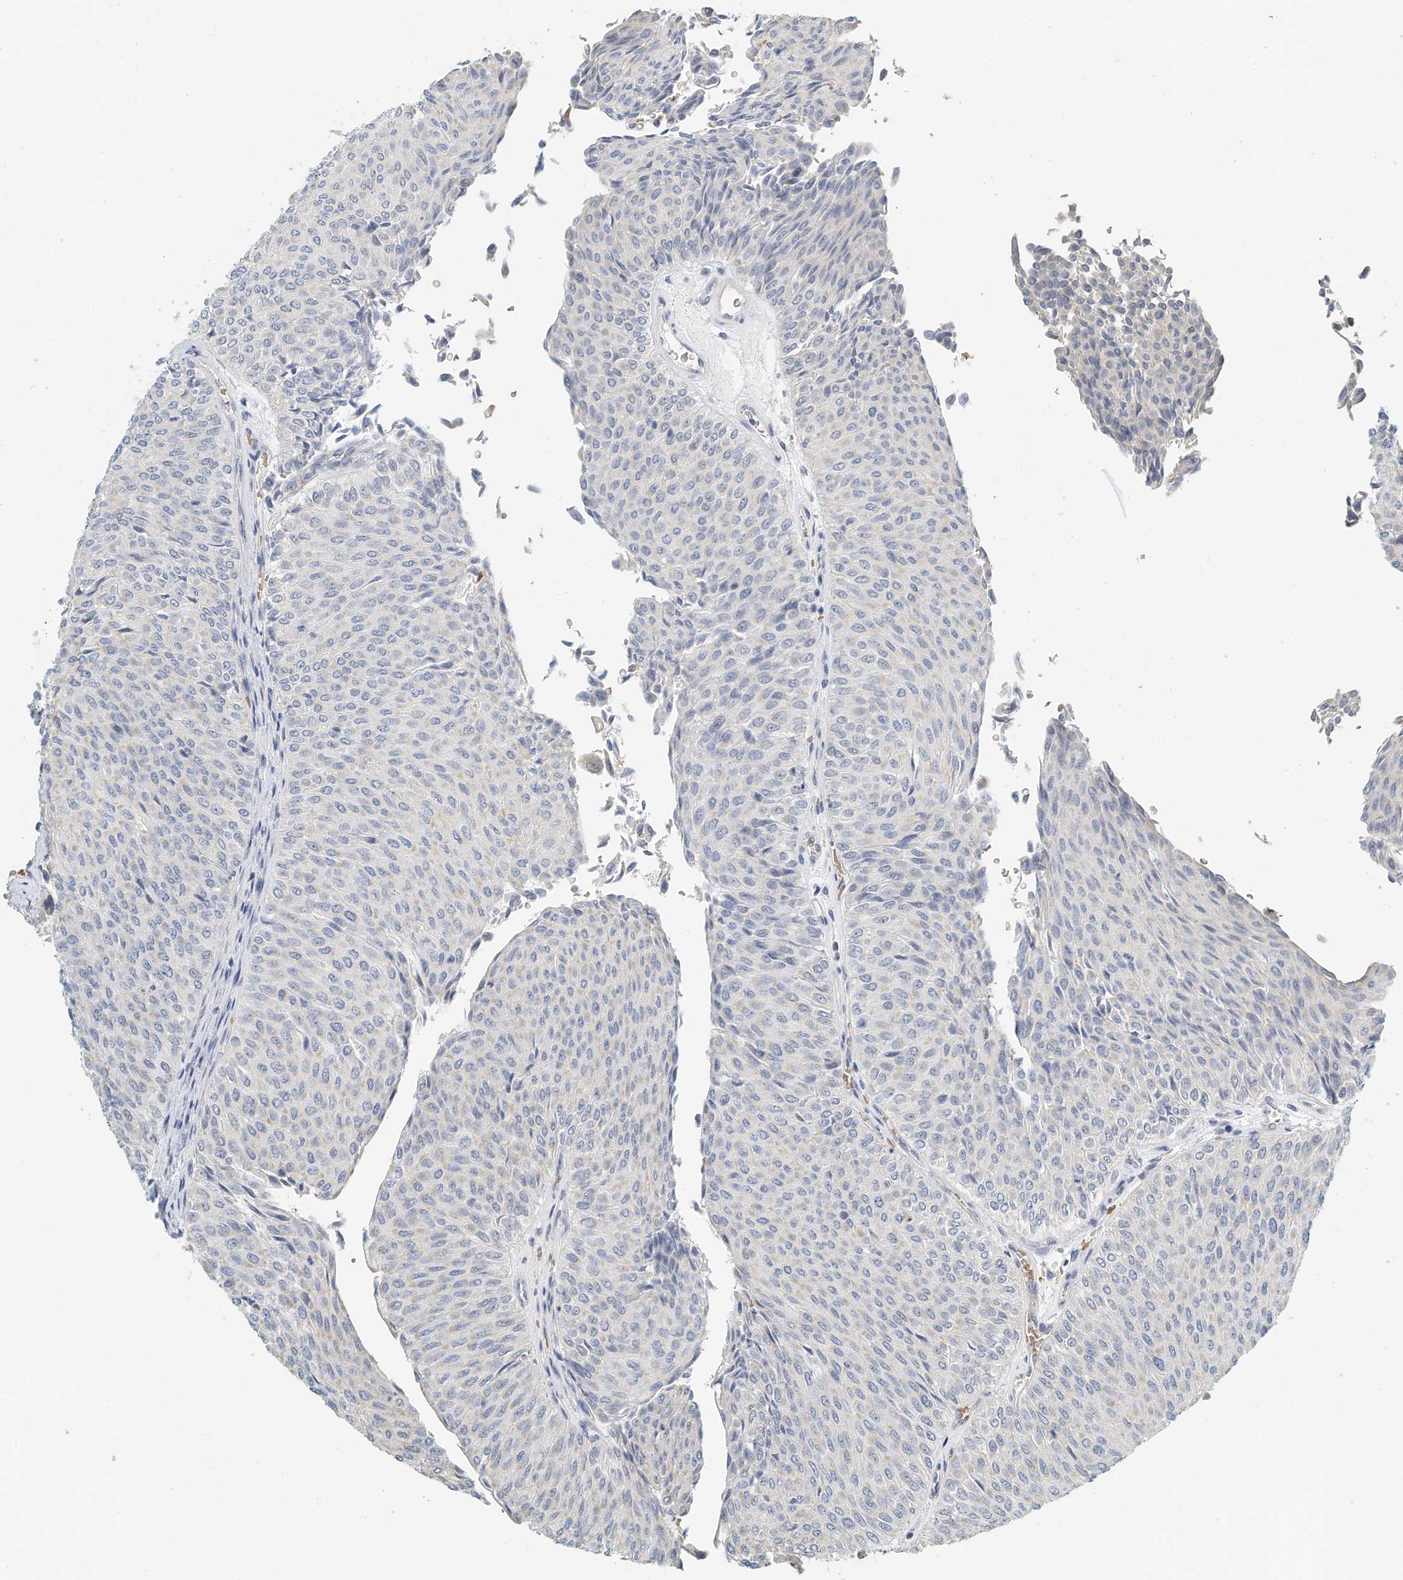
{"staining": {"intensity": "negative", "quantity": "none", "location": "none"}, "tissue": "urothelial cancer", "cell_type": "Tumor cells", "image_type": "cancer", "snomed": [{"axis": "morphology", "description": "Urothelial carcinoma, Low grade"}, {"axis": "topography", "description": "Urinary bladder"}], "caption": "A histopathology image of human low-grade urothelial carcinoma is negative for staining in tumor cells.", "gene": "RCAN3", "patient": {"sex": "male", "age": 78}}